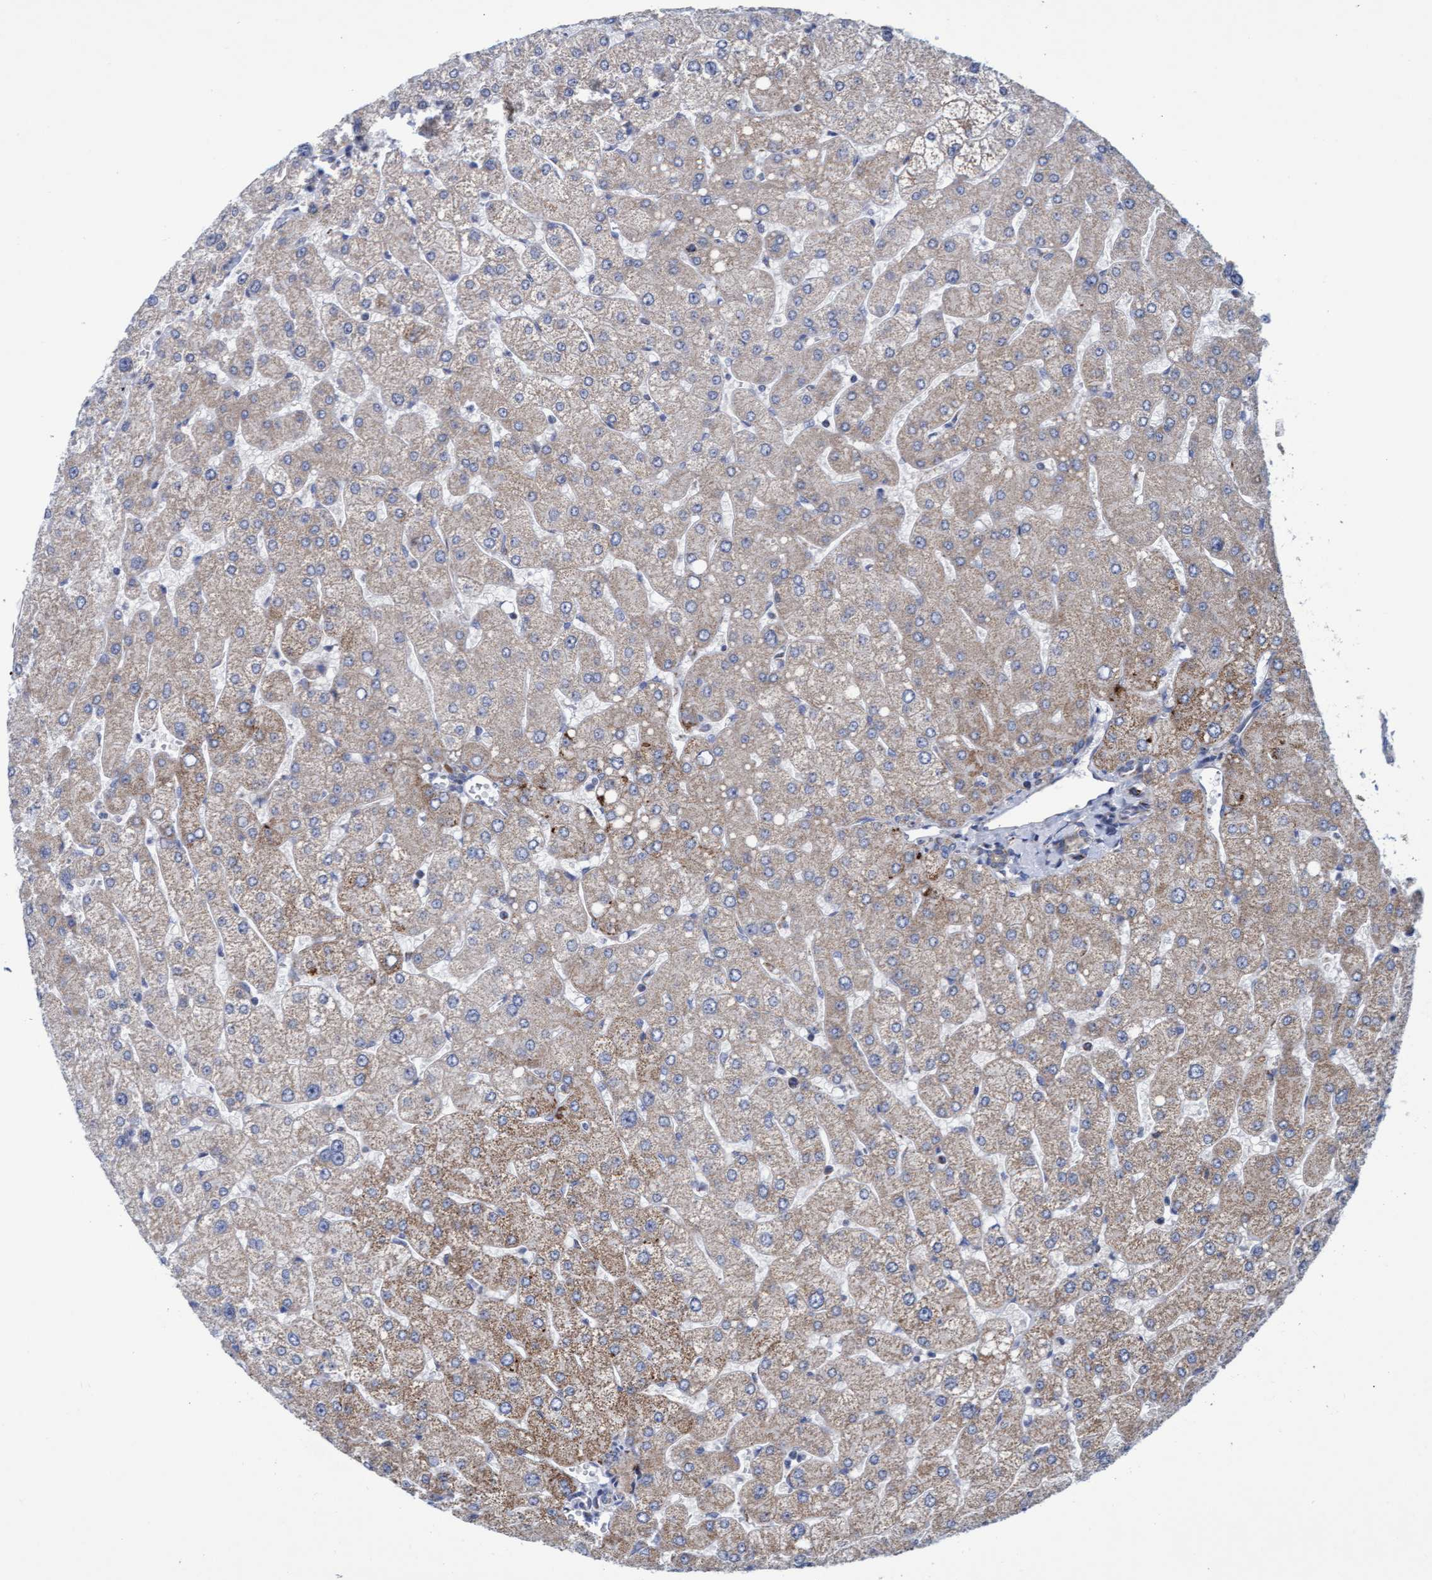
{"staining": {"intensity": "weak", "quantity": "25%-75%", "location": "cytoplasmic/membranous"}, "tissue": "liver", "cell_type": "Cholangiocytes", "image_type": "normal", "snomed": [{"axis": "morphology", "description": "Normal tissue, NOS"}, {"axis": "topography", "description": "Liver"}], "caption": "Weak cytoplasmic/membranous staining is present in about 25%-75% of cholangiocytes in unremarkable liver.", "gene": "ZNF750", "patient": {"sex": "male", "age": 55}}